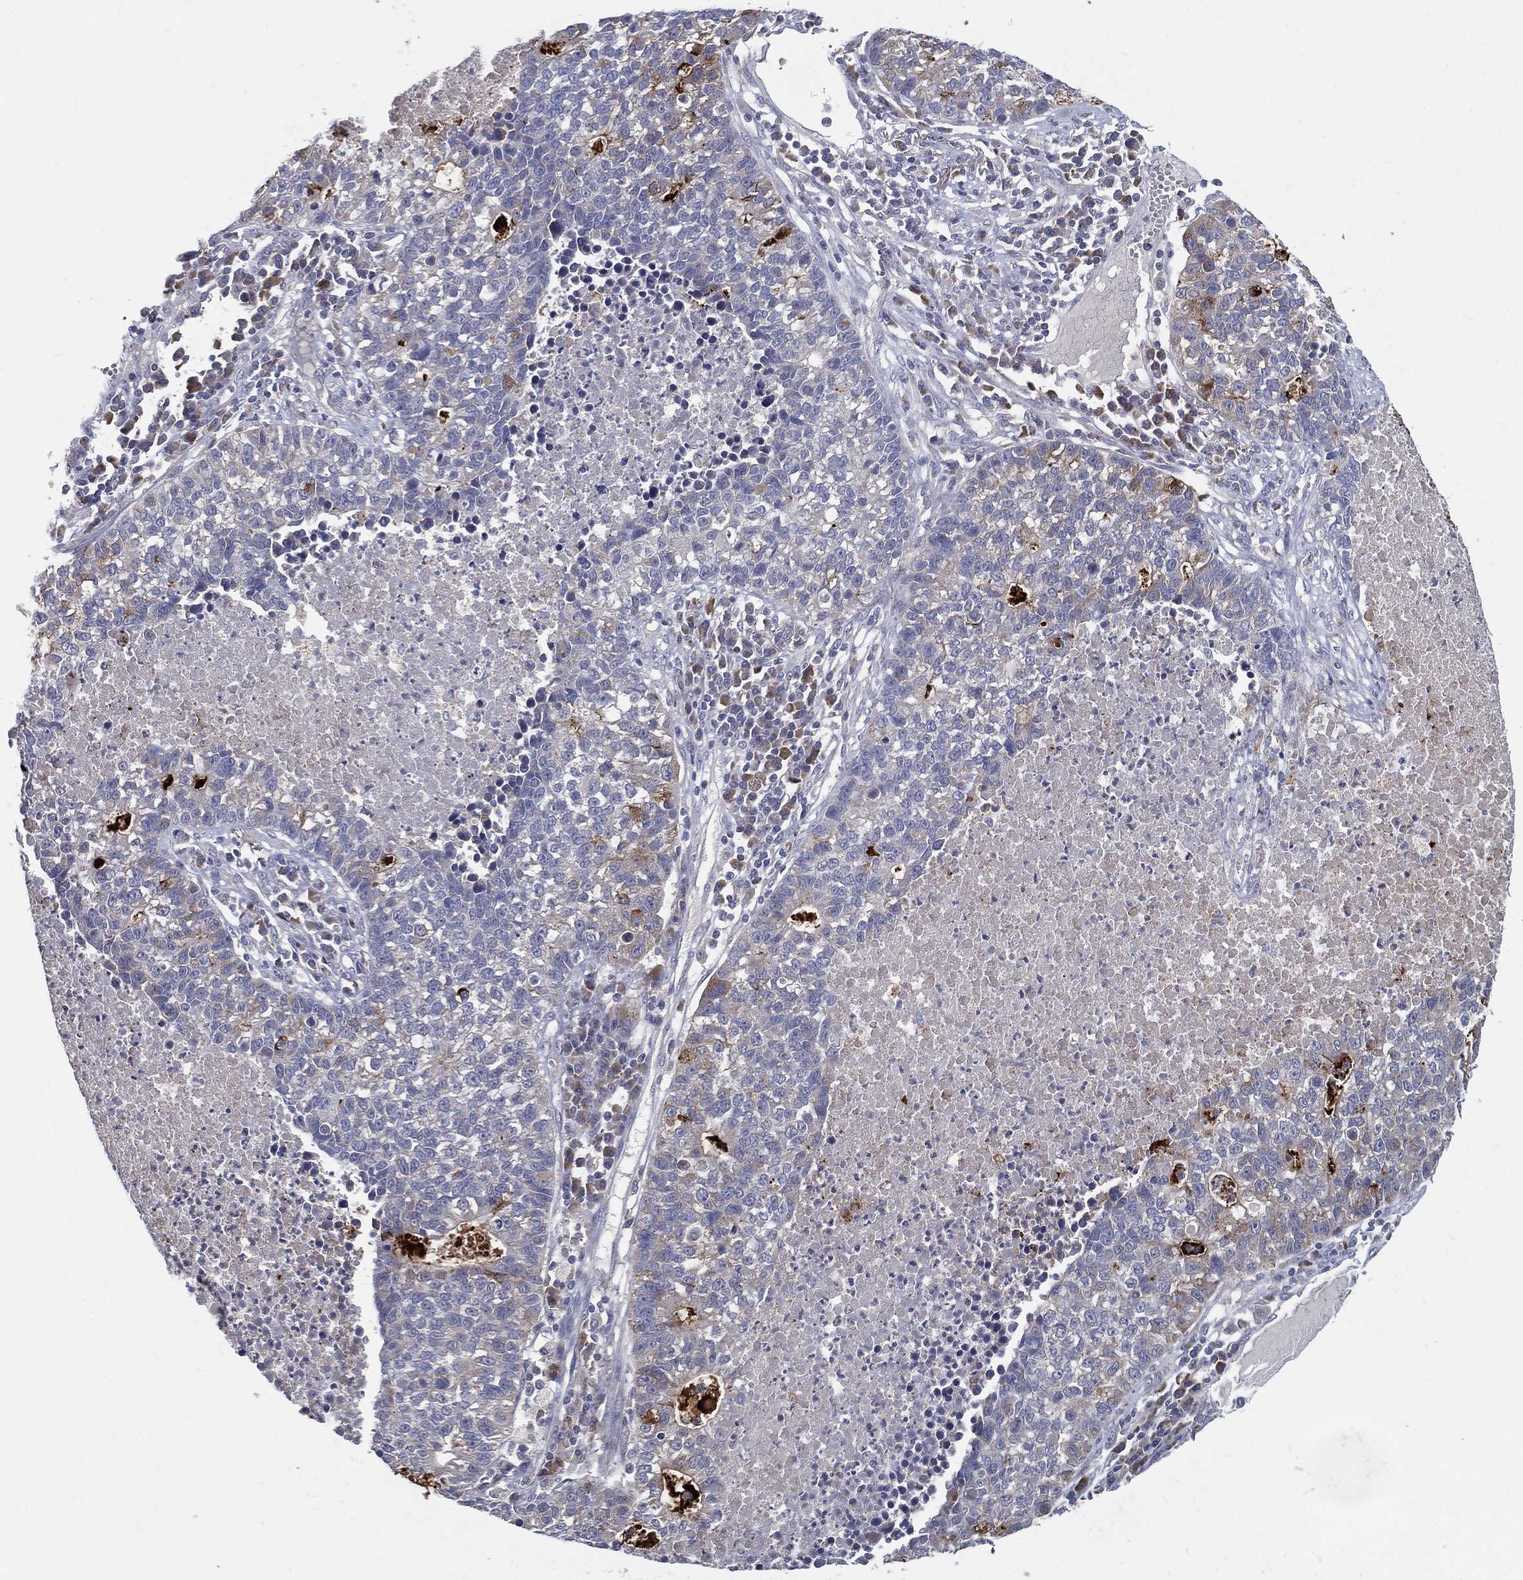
{"staining": {"intensity": "weak", "quantity": "<25%", "location": "cytoplasmic/membranous"}, "tissue": "lung cancer", "cell_type": "Tumor cells", "image_type": "cancer", "snomed": [{"axis": "morphology", "description": "Adenocarcinoma, NOS"}, {"axis": "topography", "description": "Lung"}], "caption": "This is an immunohistochemistry (IHC) histopathology image of lung cancer. There is no positivity in tumor cells.", "gene": "PCSK1", "patient": {"sex": "male", "age": 57}}